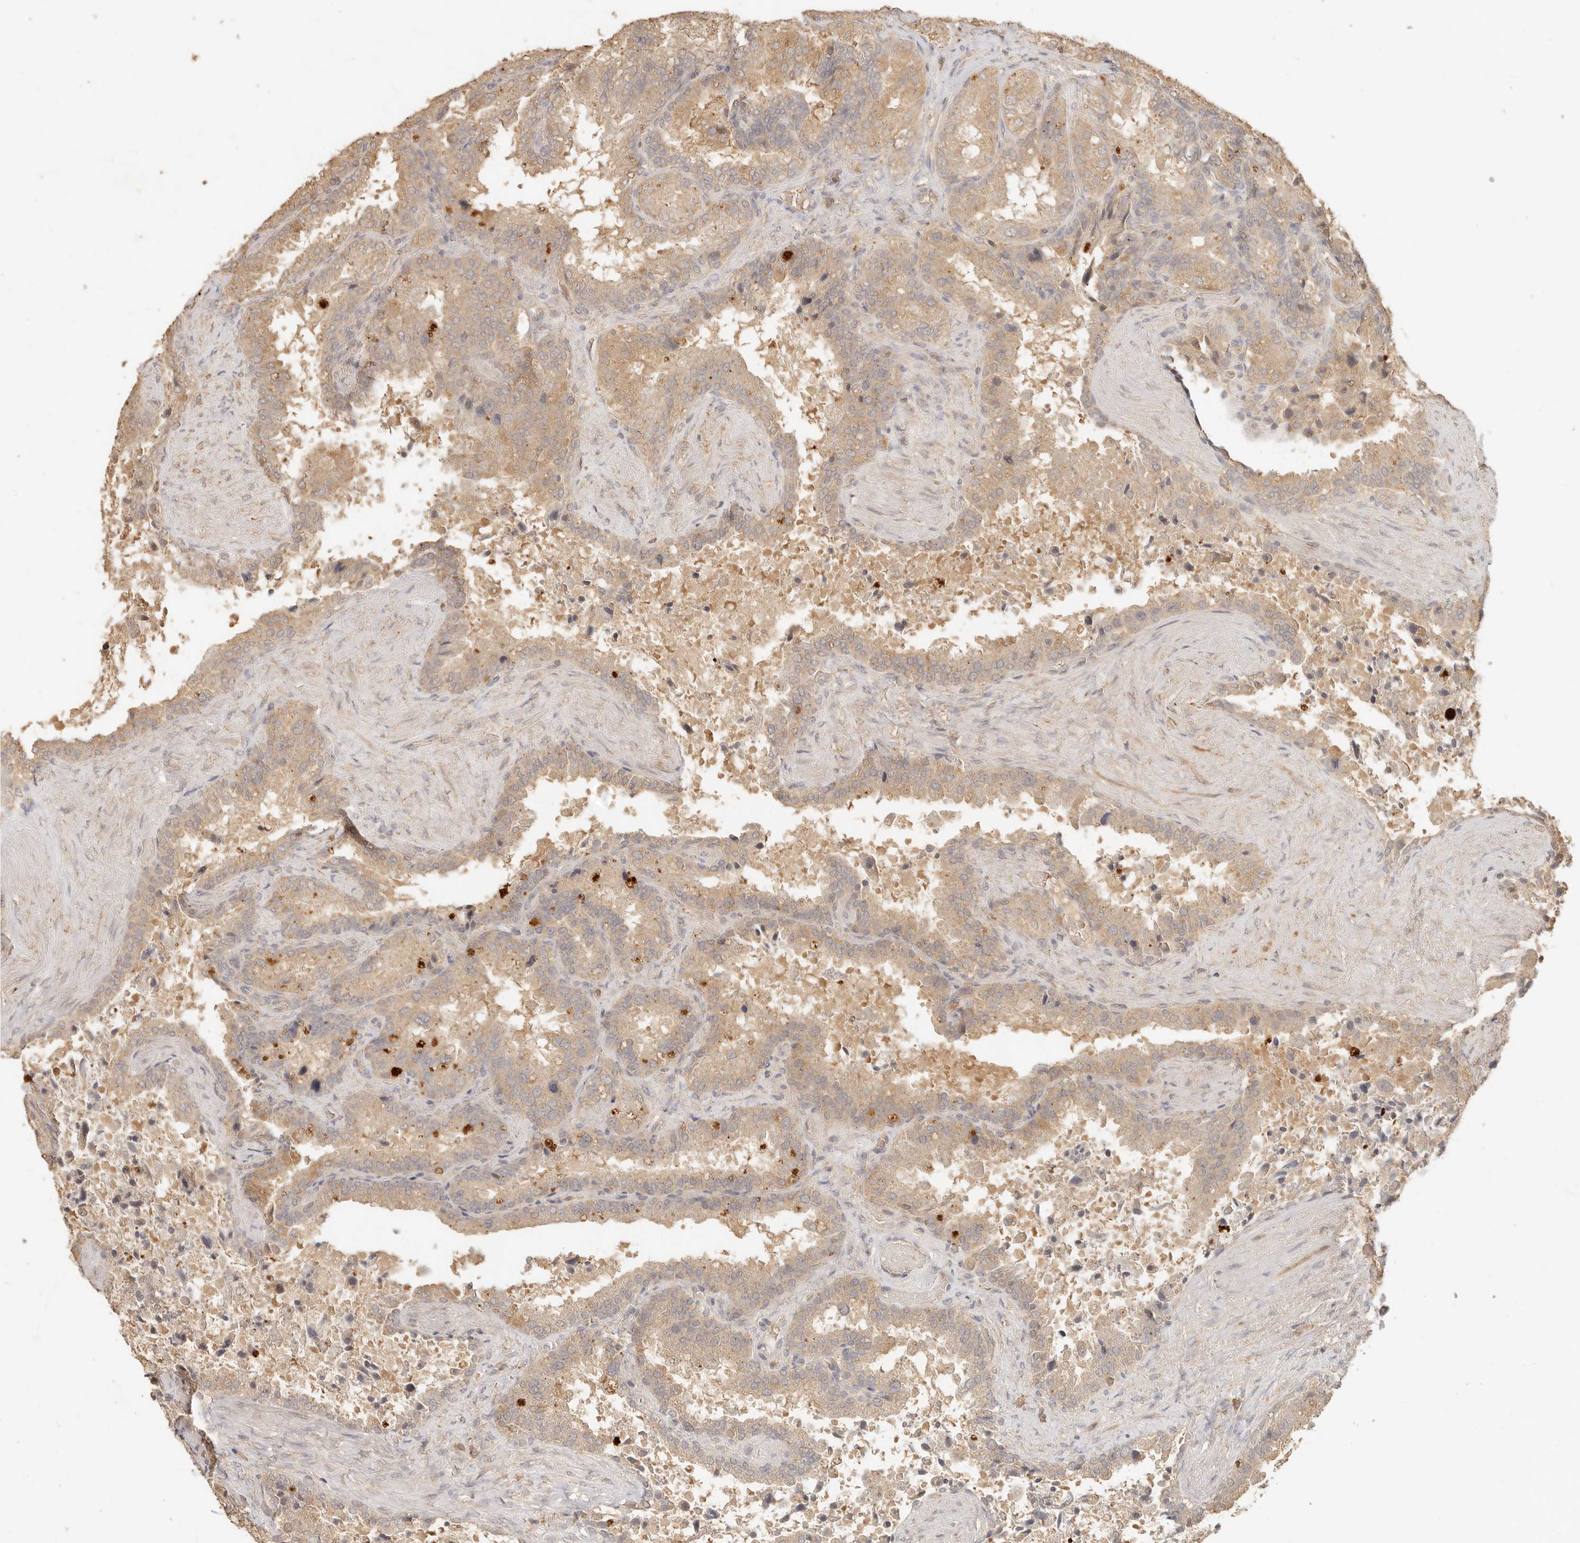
{"staining": {"intensity": "weak", "quantity": ">75%", "location": "cytoplasmic/membranous"}, "tissue": "seminal vesicle", "cell_type": "Glandular cells", "image_type": "normal", "snomed": [{"axis": "morphology", "description": "Normal tissue, NOS"}, {"axis": "topography", "description": "Seminal veicle"}, {"axis": "topography", "description": "Peripheral nerve tissue"}], "caption": "Glandular cells show low levels of weak cytoplasmic/membranous expression in approximately >75% of cells in normal human seminal vesicle. (DAB (3,3'-diaminobenzidine) IHC with brightfield microscopy, high magnification).", "gene": "INTS11", "patient": {"sex": "male", "age": 63}}